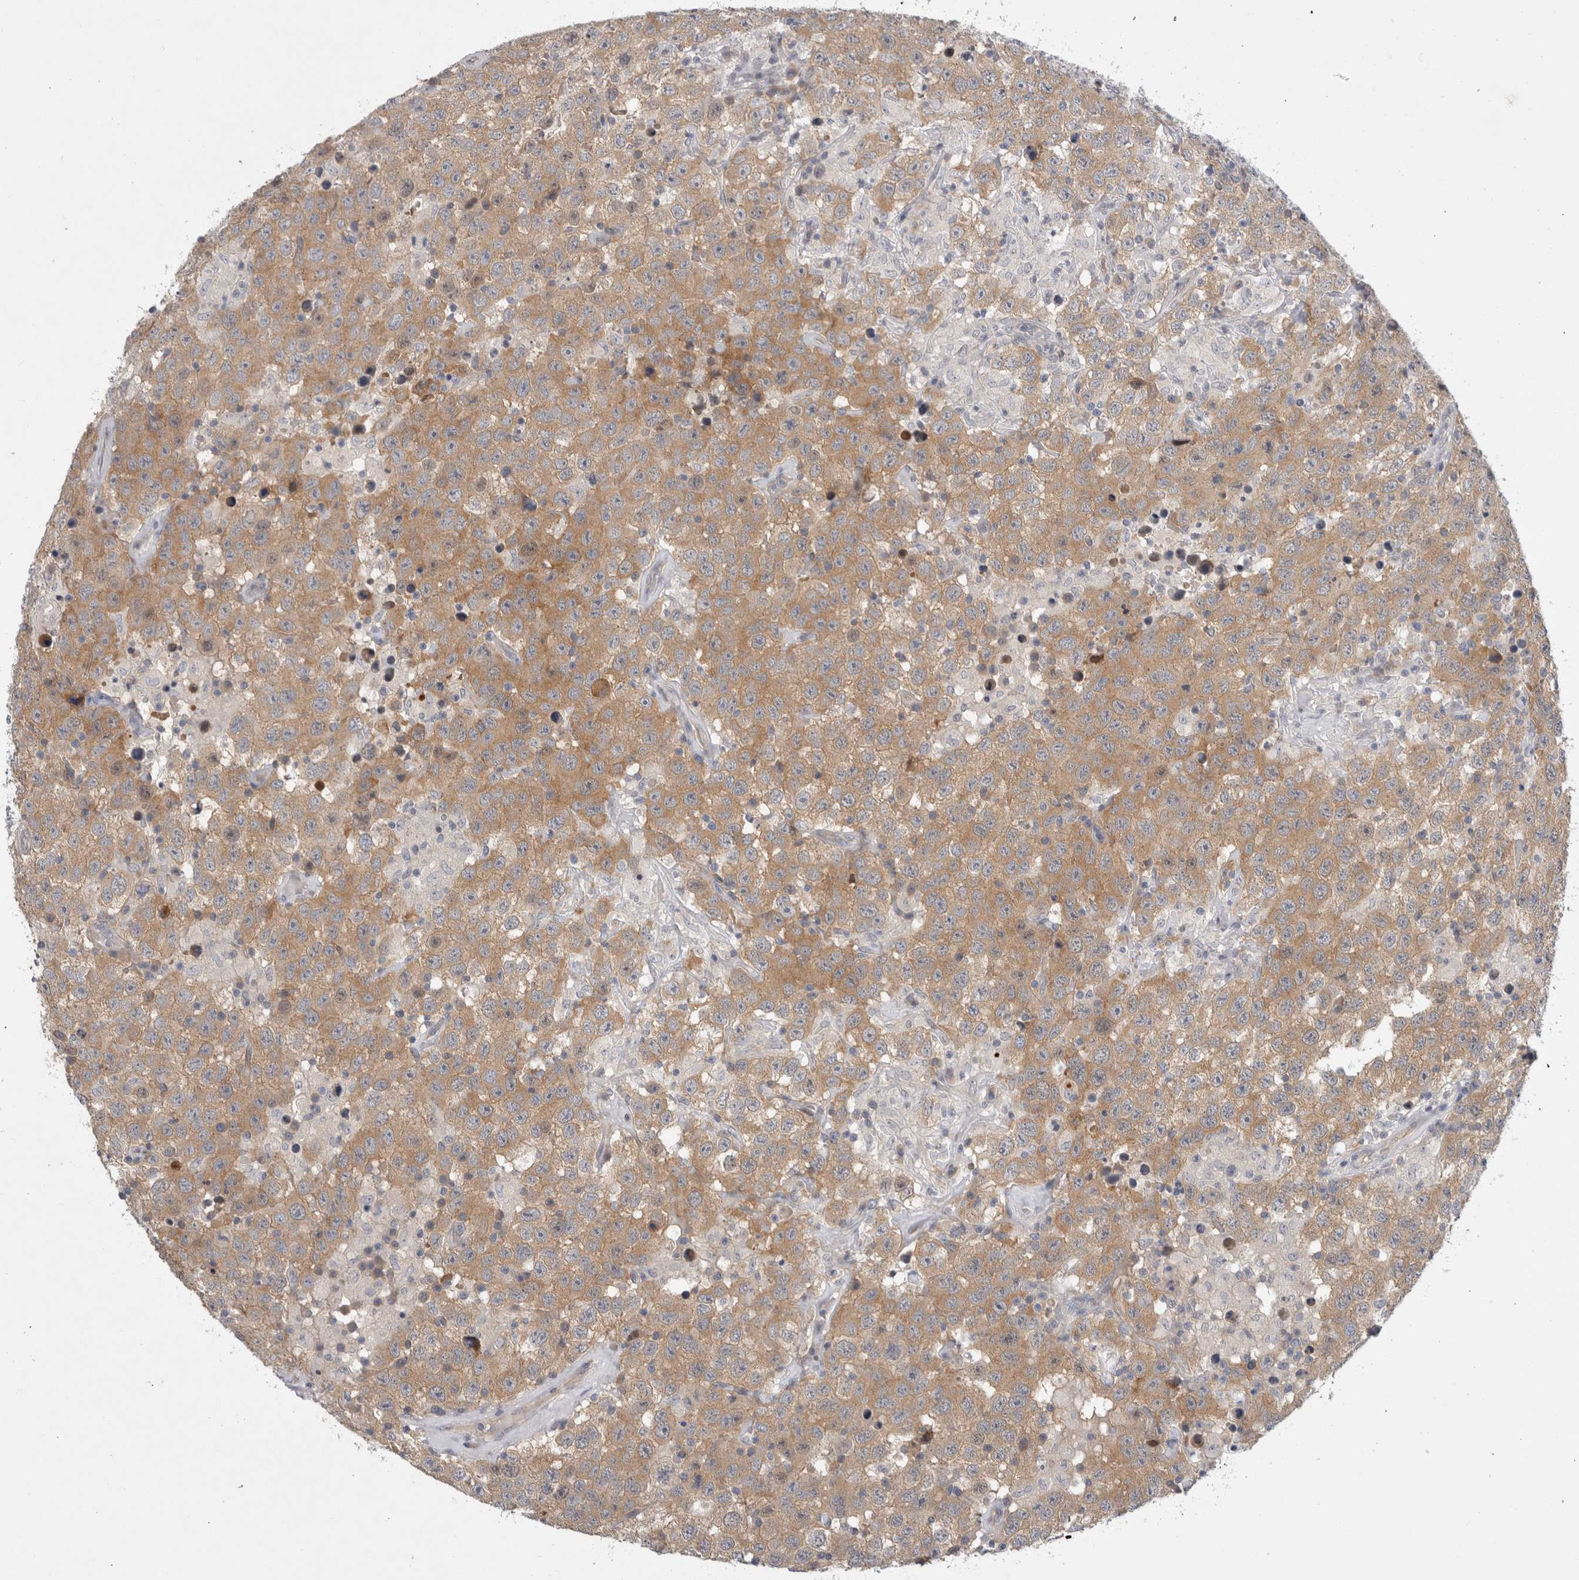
{"staining": {"intensity": "moderate", "quantity": ">75%", "location": "cytoplasmic/membranous"}, "tissue": "testis cancer", "cell_type": "Tumor cells", "image_type": "cancer", "snomed": [{"axis": "morphology", "description": "Seminoma, NOS"}, {"axis": "topography", "description": "Testis"}], "caption": "Immunohistochemical staining of testis cancer (seminoma) exhibits moderate cytoplasmic/membranous protein staining in about >75% of tumor cells.", "gene": "CERS3", "patient": {"sex": "male", "age": 41}}